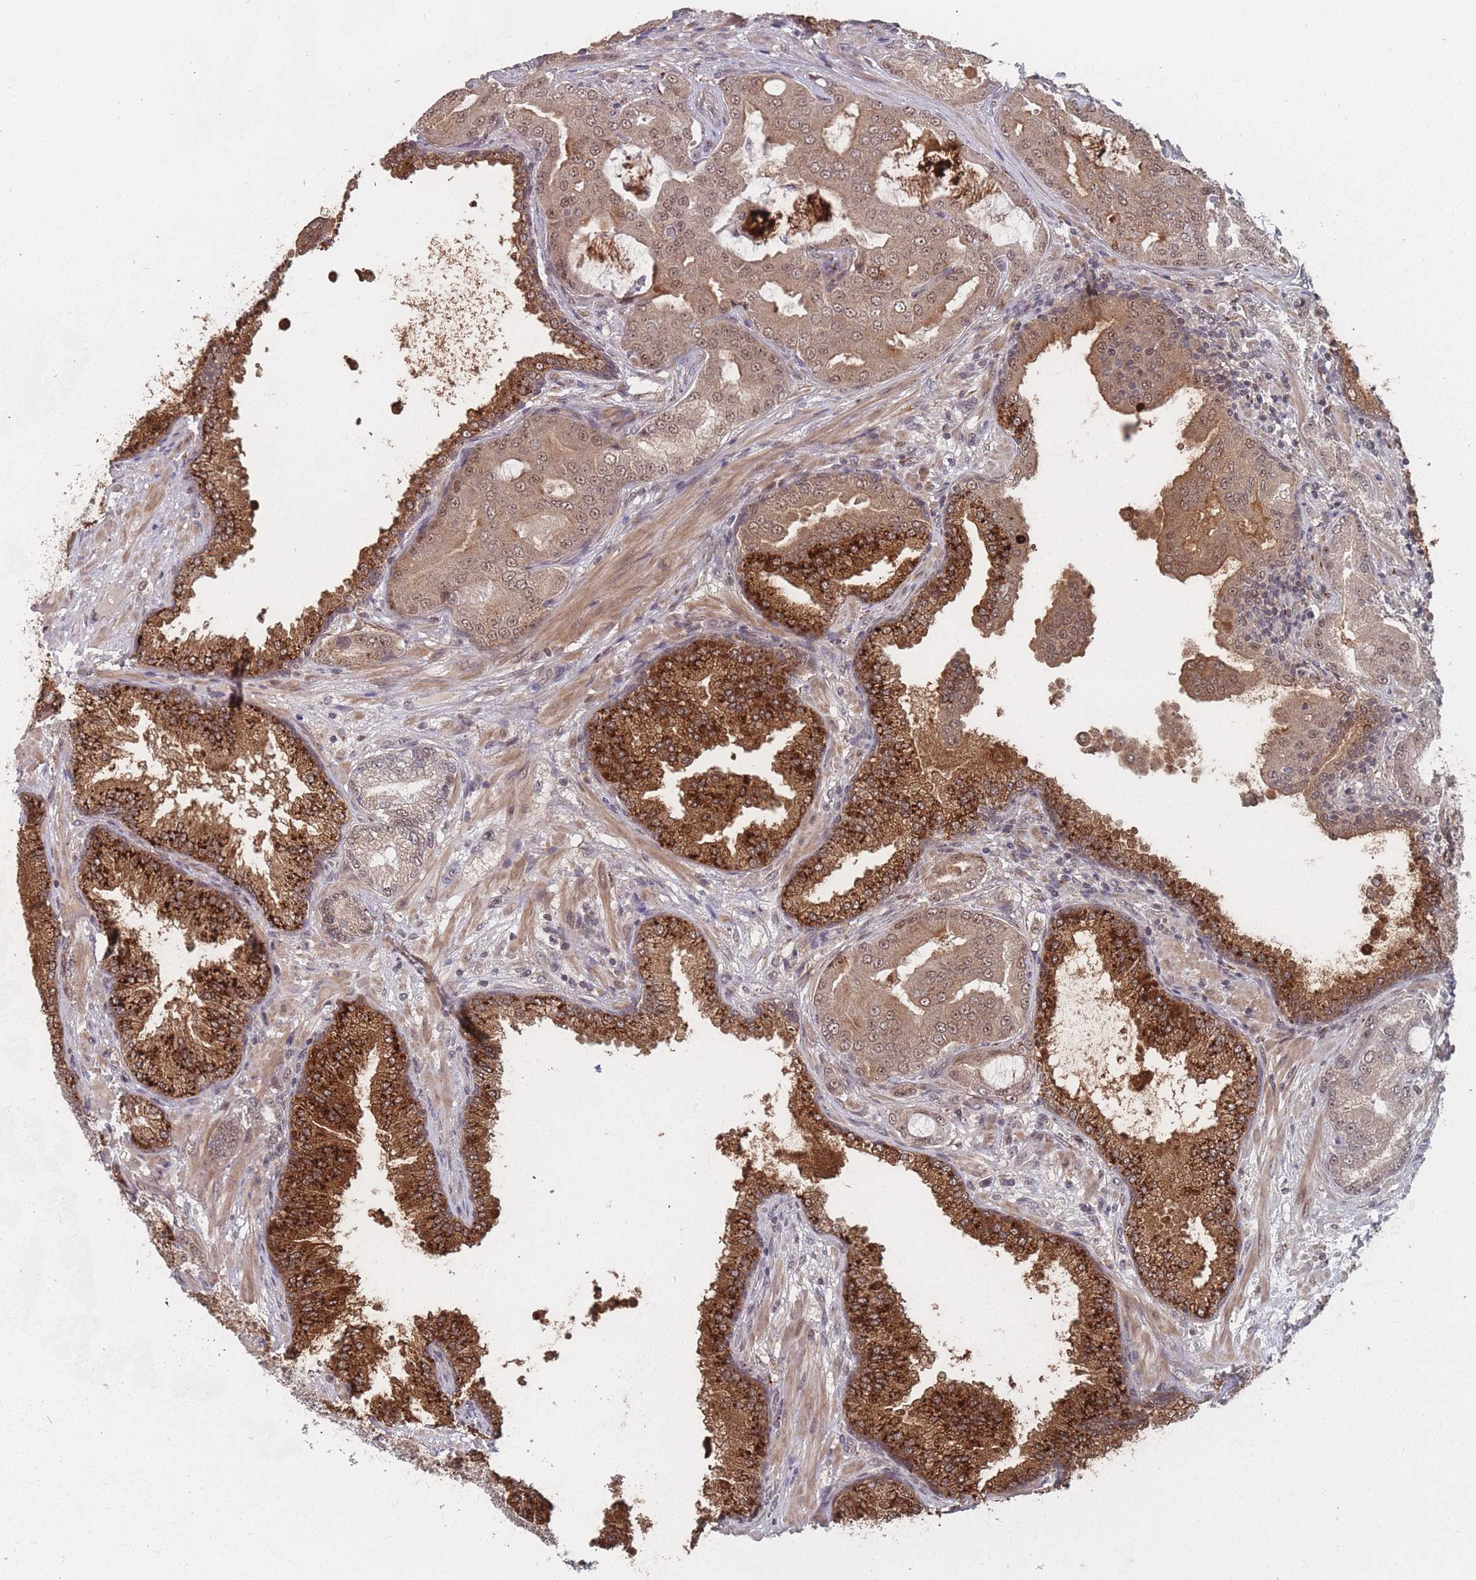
{"staining": {"intensity": "moderate", "quantity": ">75%", "location": "cytoplasmic/membranous,nuclear"}, "tissue": "prostate cancer", "cell_type": "Tumor cells", "image_type": "cancer", "snomed": [{"axis": "morphology", "description": "Adenocarcinoma, High grade"}, {"axis": "topography", "description": "Prostate"}], "caption": "Immunohistochemical staining of high-grade adenocarcinoma (prostate) shows medium levels of moderate cytoplasmic/membranous and nuclear protein staining in approximately >75% of tumor cells.", "gene": "CNTRL", "patient": {"sex": "male", "age": 68}}